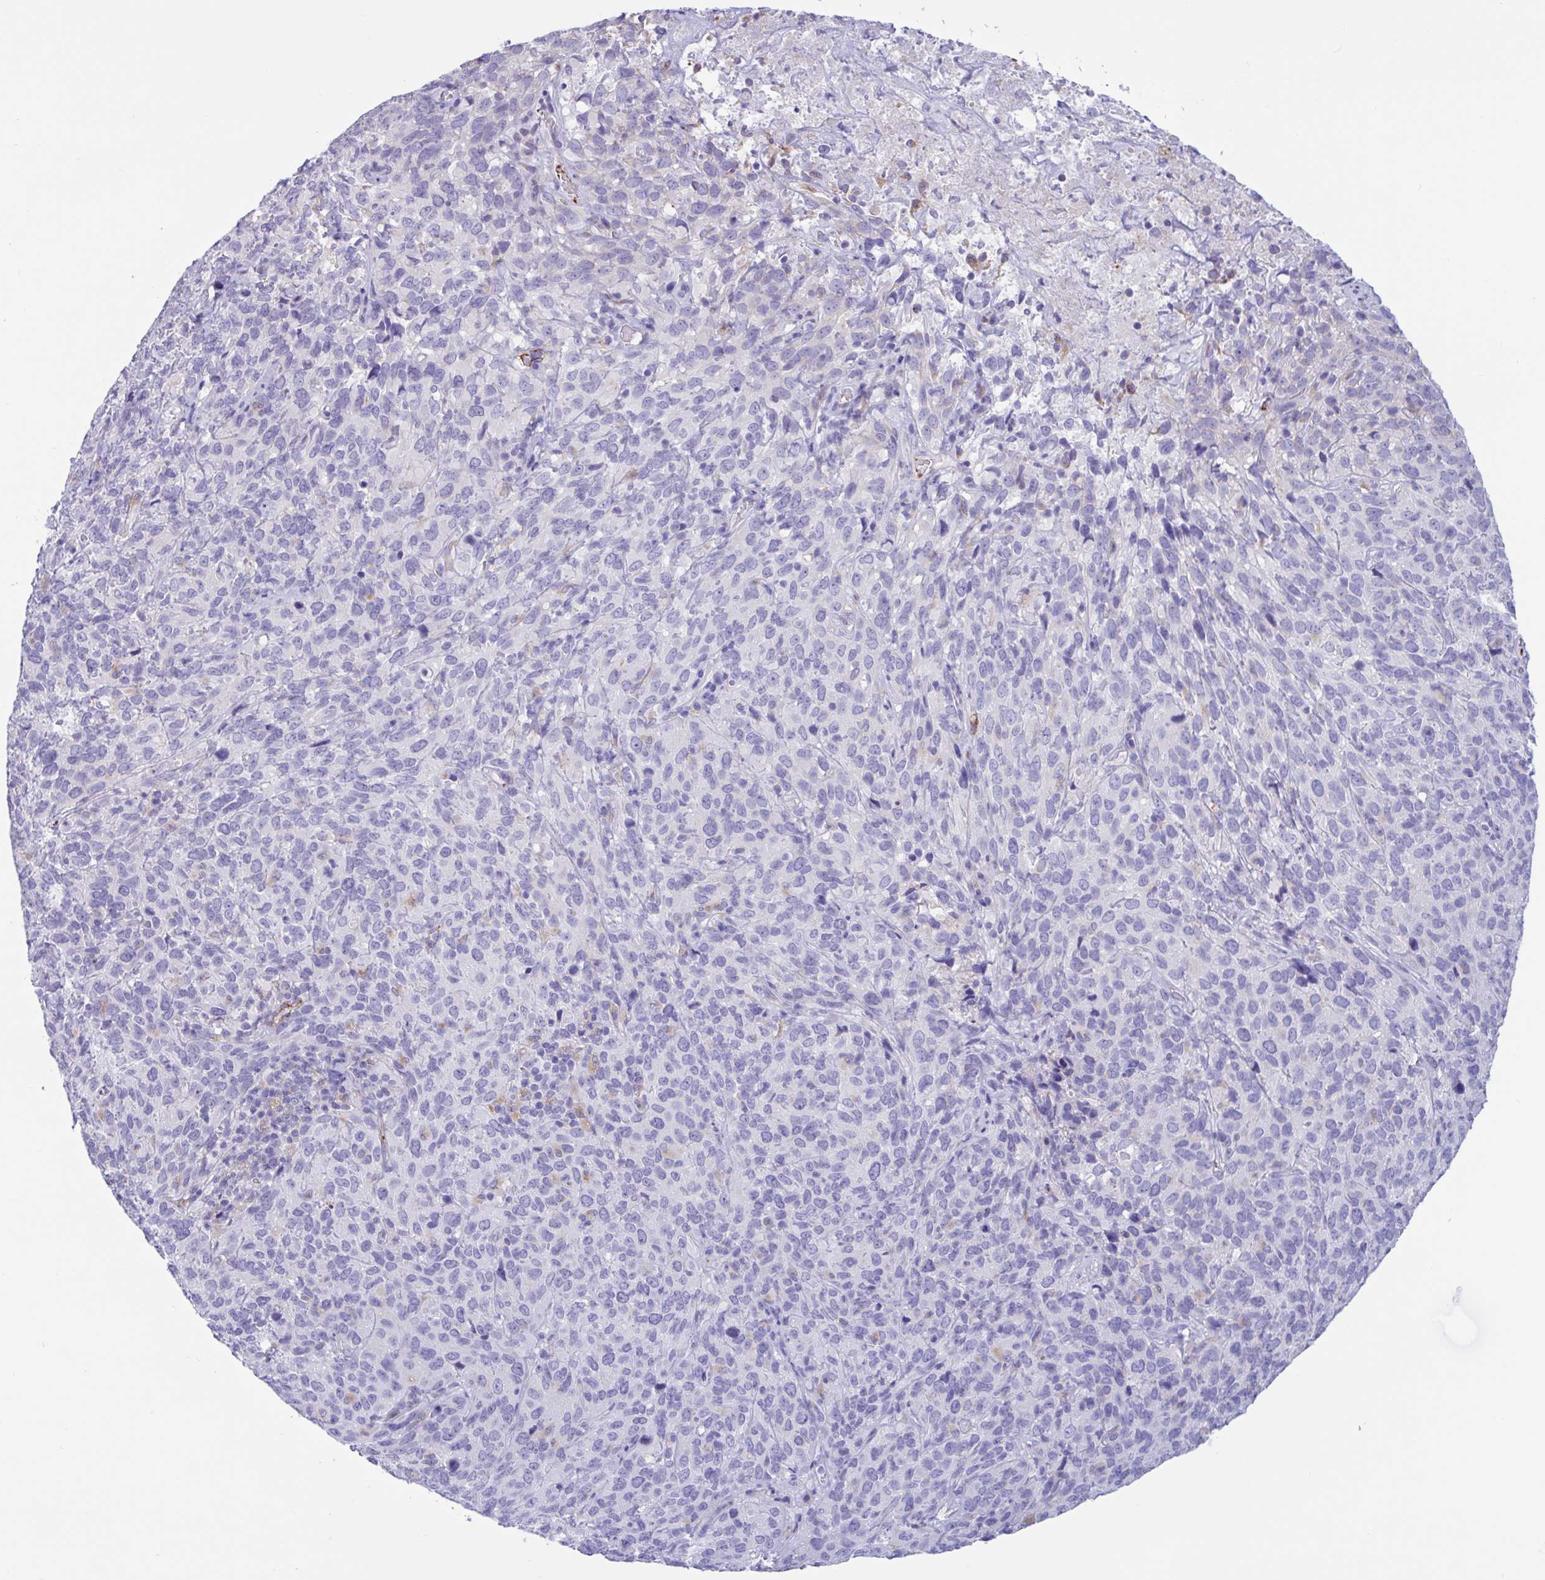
{"staining": {"intensity": "negative", "quantity": "none", "location": "none"}, "tissue": "cervical cancer", "cell_type": "Tumor cells", "image_type": "cancer", "snomed": [{"axis": "morphology", "description": "Squamous cell carcinoma, NOS"}, {"axis": "topography", "description": "Cervix"}], "caption": "This is a image of IHC staining of squamous cell carcinoma (cervical), which shows no expression in tumor cells.", "gene": "RPL22L1", "patient": {"sex": "female", "age": 51}}